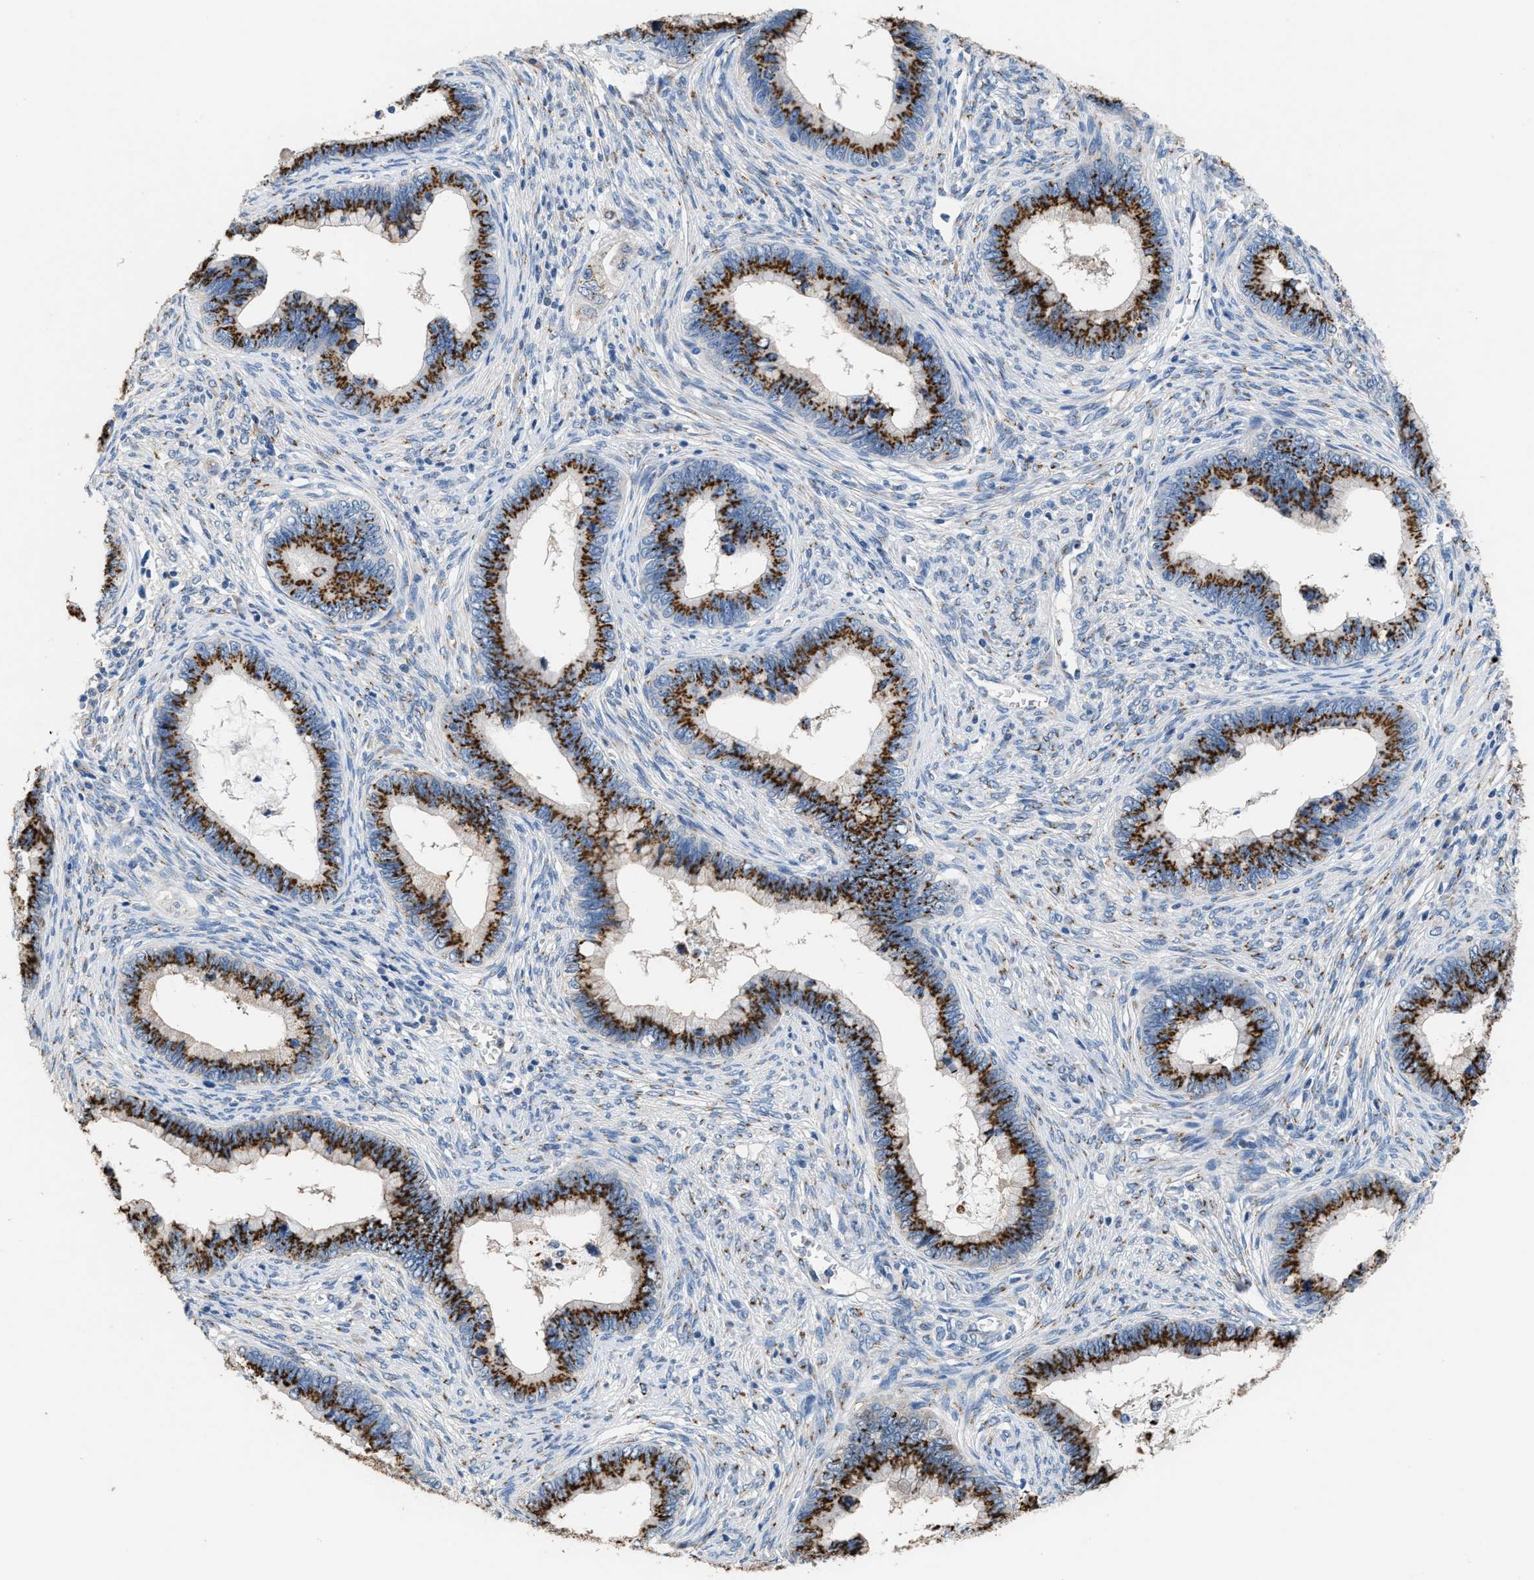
{"staining": {"intensity": "strong", "quantity": ">75%", "location": "cytoplasmic/membranous"}, "tissue": "cervical cancer", "cell_type": "Tumor cells", "image_type": "cancer", "snomed": [{"axis": "morphology", "description": "Adenocarcinoma, NOS"}, {"axis": "topography", "description": "Cervix"}], "caption": "This histopathology image reveals immunohistochemistry staining of human adenocarcinoma (cervical), with high strong cytoplasmic/membranous expression in about >75% of tumor cells.", "gene": "GOLM1", "patient": {"sex": "female", "age": 44}}